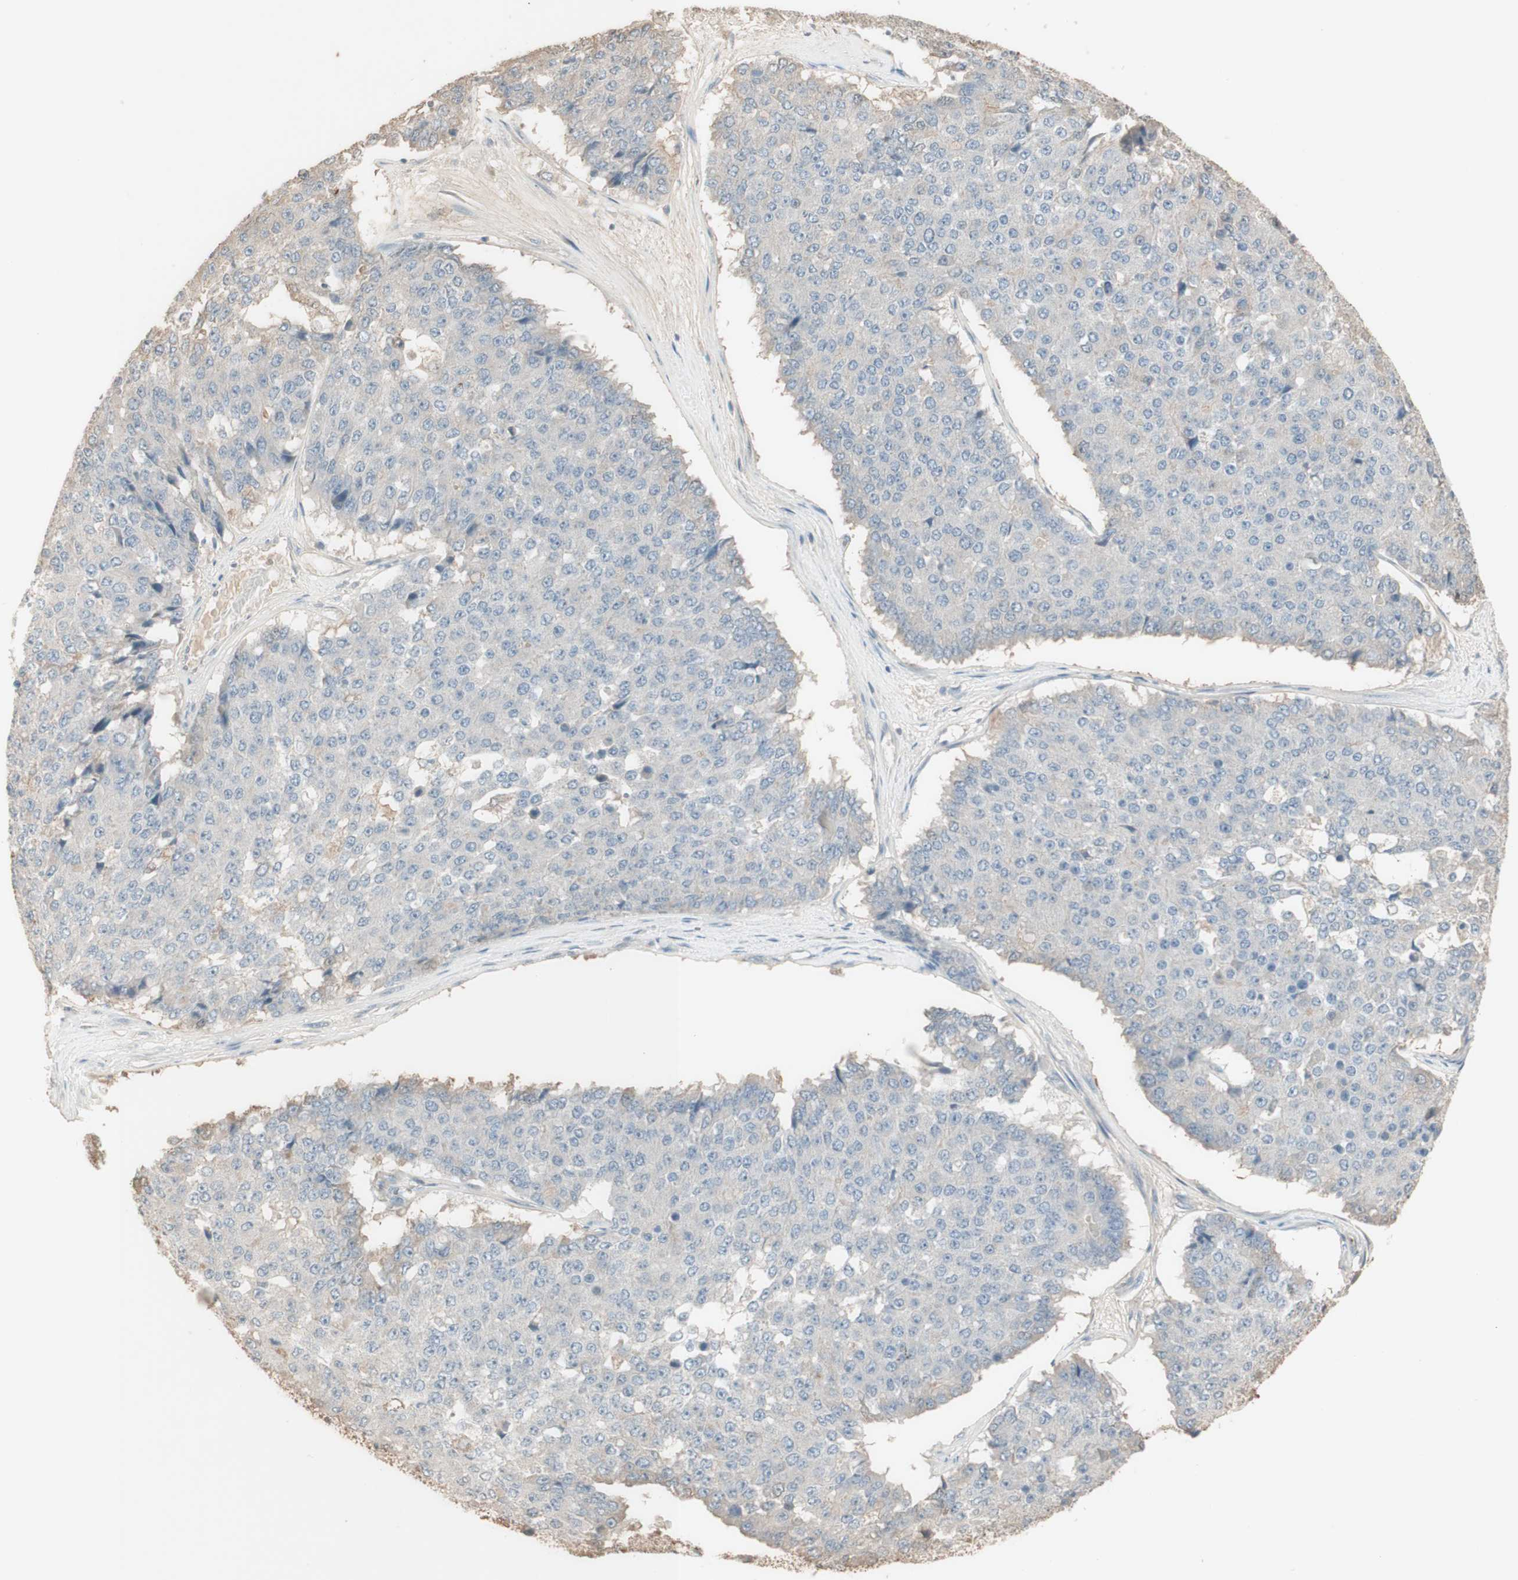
{"staining": {"intensity": "negative", "quantity": "none", "location": "none"}, "tissue": "pancreatic cancer", "cell_type": "Tumor cells", "image_type": "cancer", "snomed": [{"axis": "morphology", "description": "Adenocarcinoma, NOS"}, {"axis": "topography", "description": "Pancreas"}], "caption": "A high-resolution micrograph shows IHC staining of pancreatic cancer (adenocarcinoma), which exhibits no significant positivity in tumor cells.", "gene": "IFNG", "patient": {"sex": "male", "age": 50}}